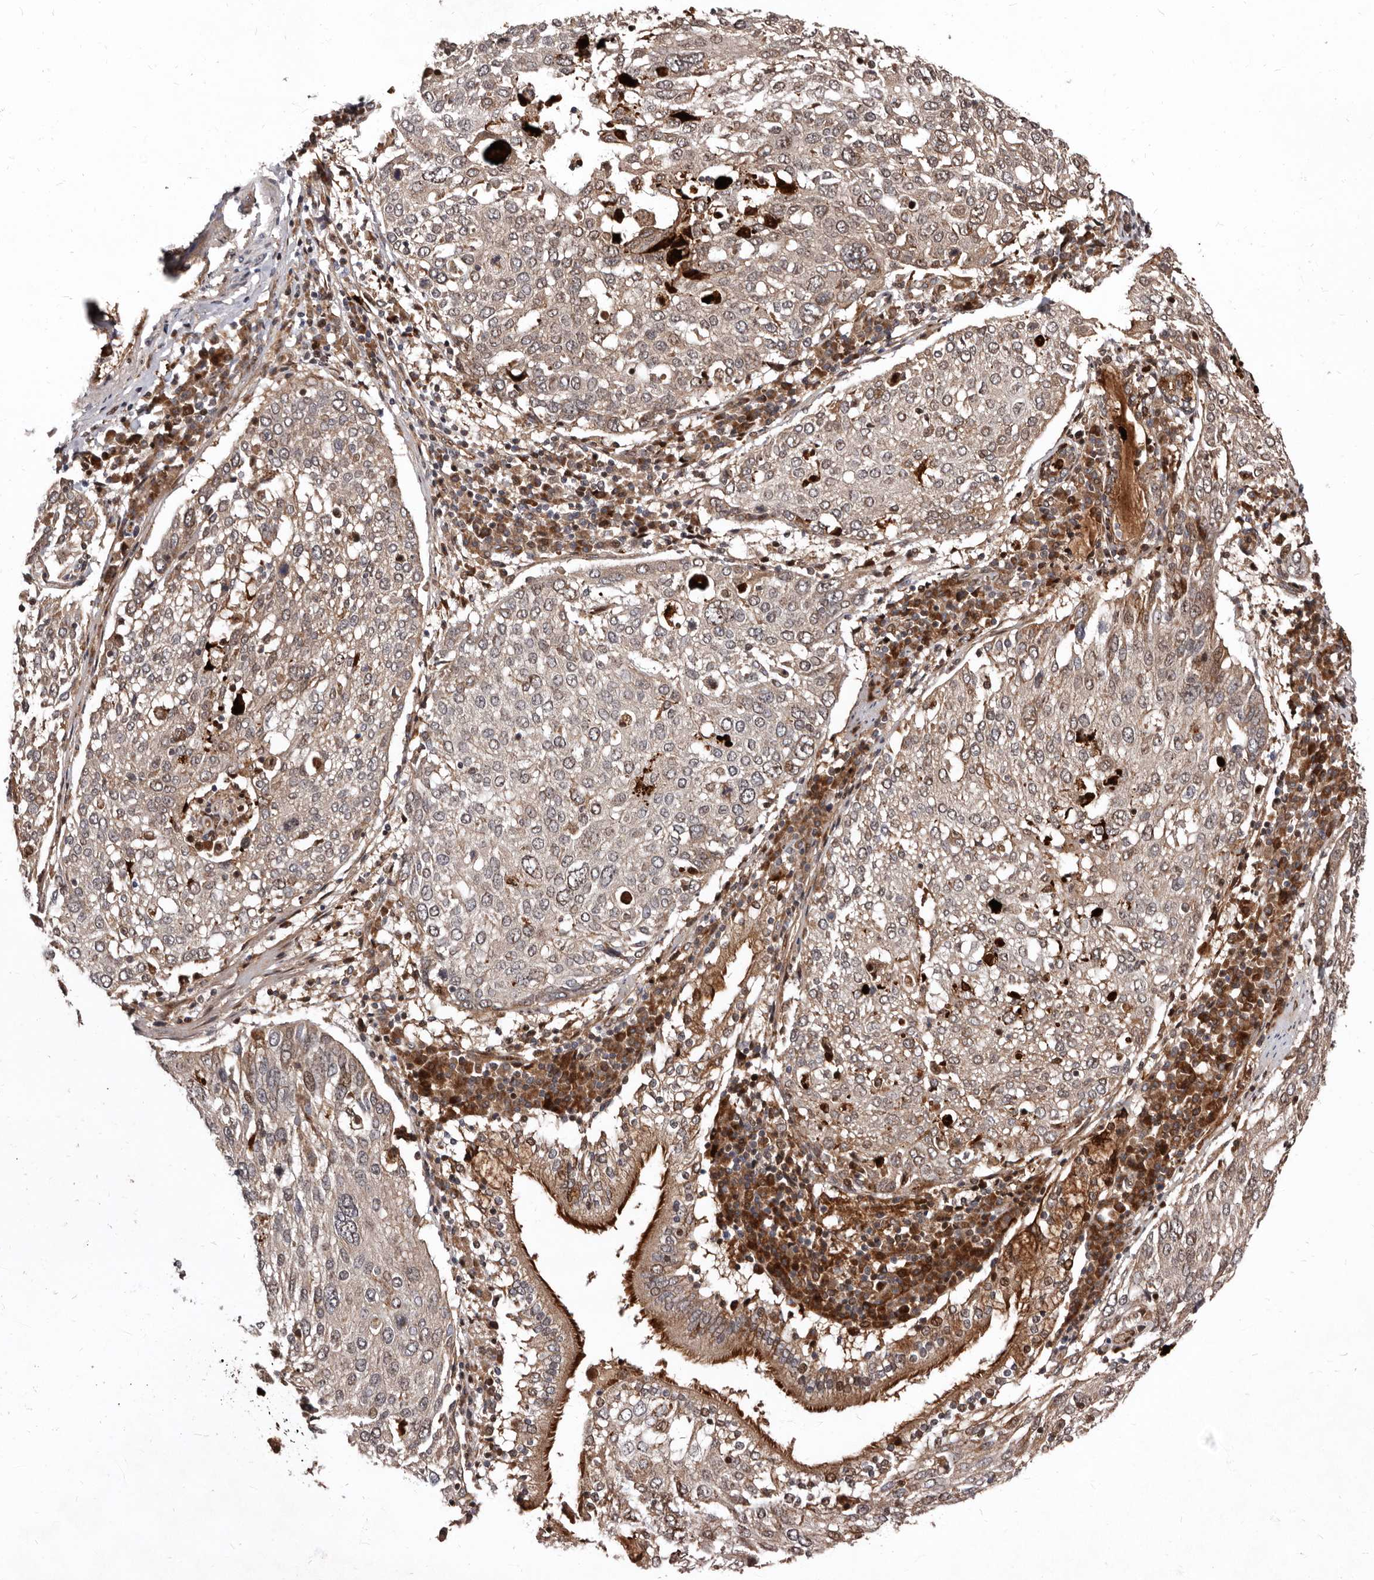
{"staining": {"intensity": "weak", "quantity": "25%-75%", "location": "cytoplasmic/membranous"}, "tissue": "lung cancer", "cell_type": "Tumor cells", "image_type": "cancer", "snomed": [{"axis": "morphology", "description": "Squamous cell carcinoma, NOS"}, {"axis": "topography", "description": "Lung"}], "caption": "Immunohistochemical staining of lung cancer demonstrates weak cytoplasmic/membranous protein expression in about 25%-75% of tumor cells.", "gene": "WEE2", "patient": {"sex": "male", "age": 65}}